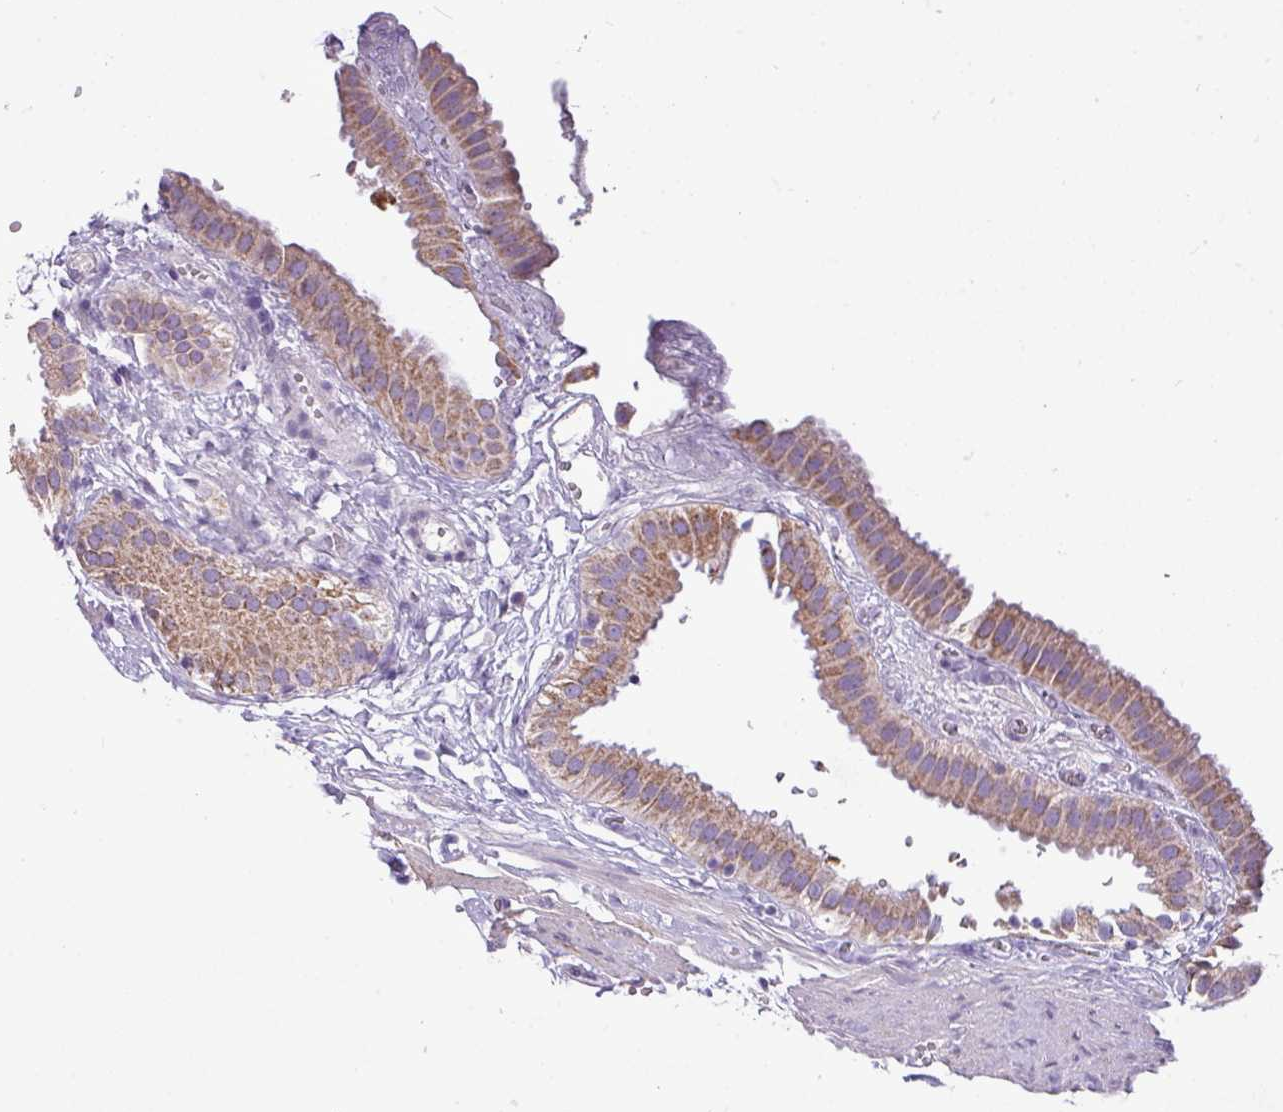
{"staining": {"intensity": "moderate", "quantity": ">75%", "location": "cytoplasmic/membranous"}, "tissue": "gallbladder", "cell_type": "Glandular cells", "image_type": "normal", "snomed": [{"axis": "morphology", "description": "Normal tissue, NOS"}, {"axis": "topography", "description": "Gallbladder"}], "caption": "Protein analysis of normal gallbladder exhibits moderate cytoplasmic/membranous expression in about >75% of glandular cells.", "gene": "ALDH2", "patient": {"sex": "female", "age": 61}}